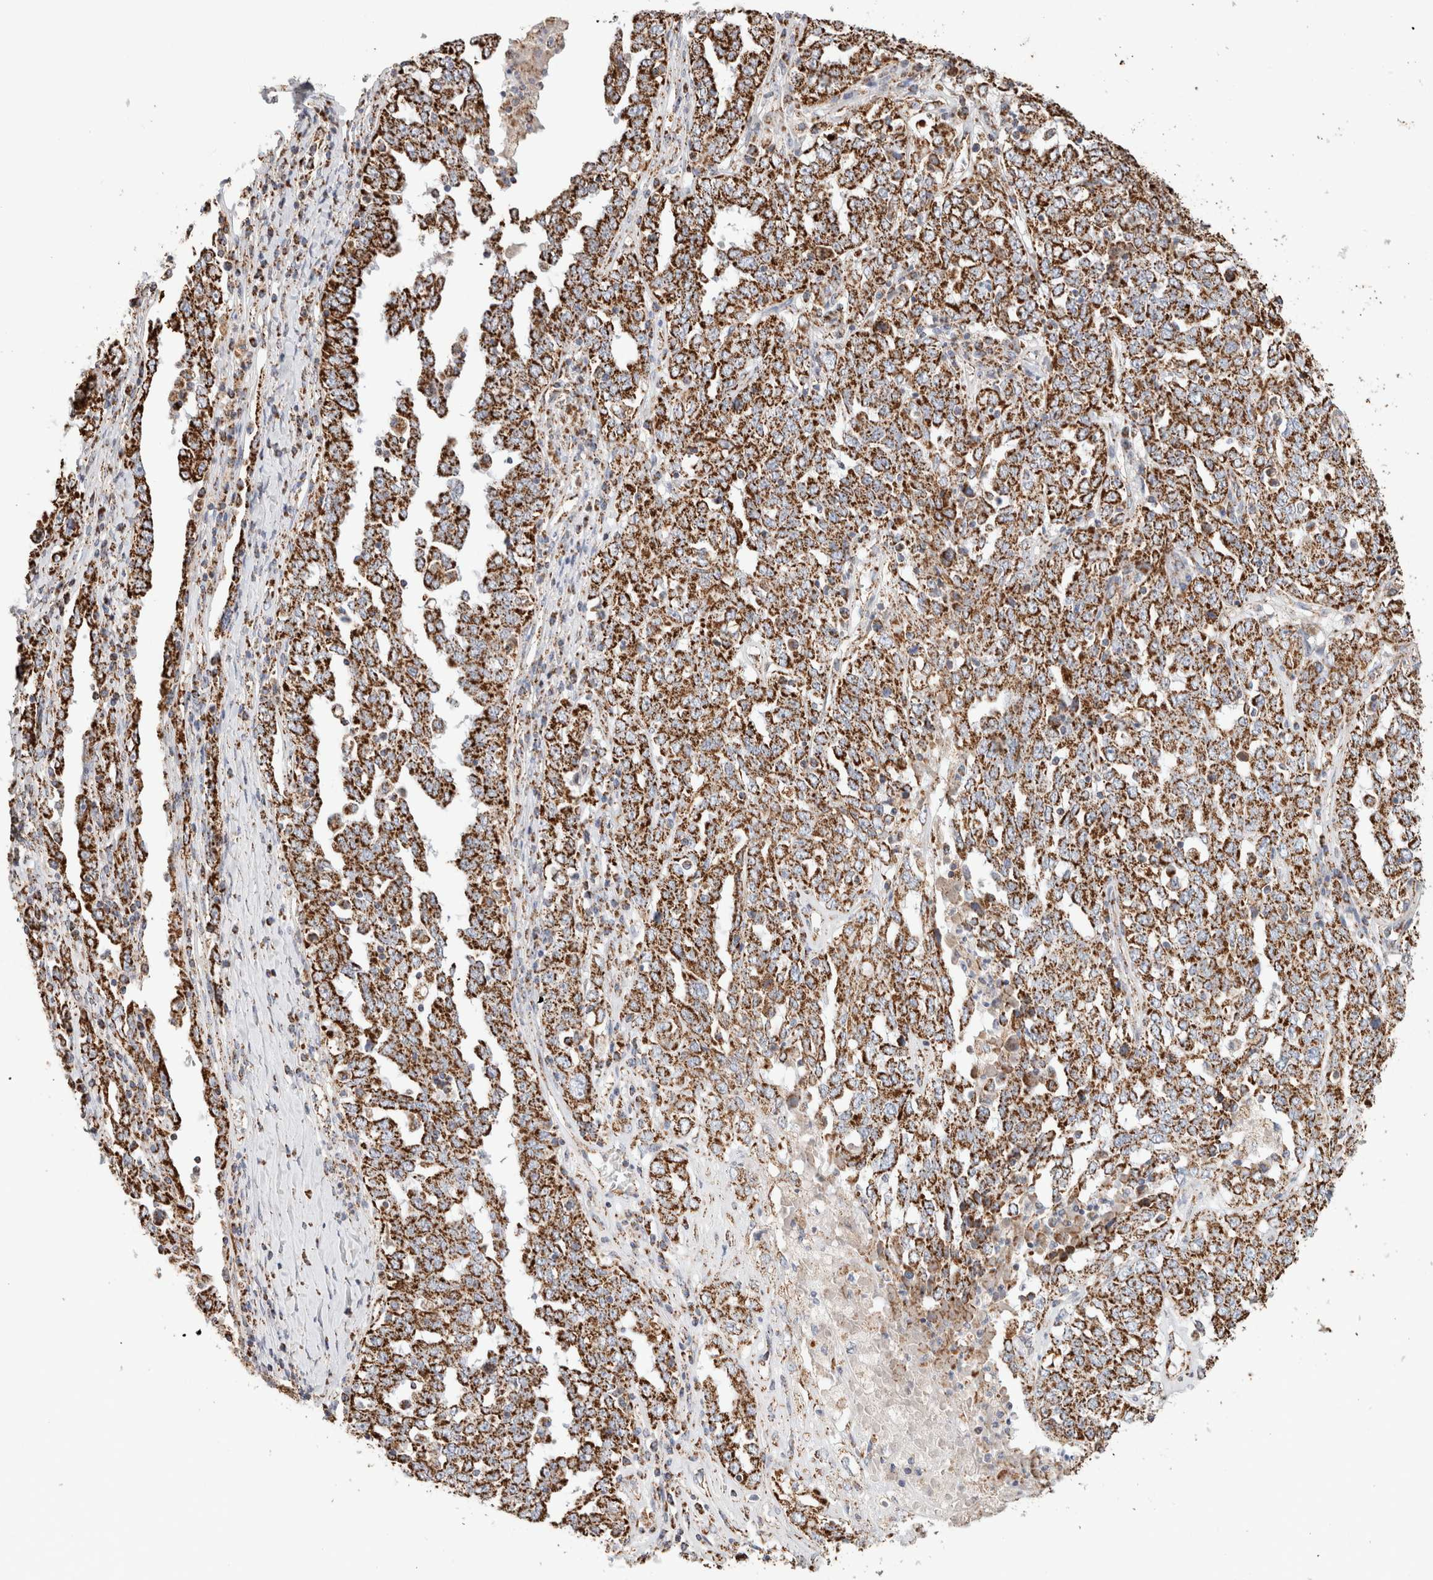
{"staining": {"intensity": "strong", "quantity": ">75%", "location": "cytoplasmic/membranous"}, "tissue": "ovarian cancer", "cell_type": "Tumor cells", "image_type": "cancer", "snomed": [{"axis": "morphology", "description": "Carcinoma, endometroid"}, {"axis": "topography", "description": "Ovary"}], "caption": "Human ovarian cancer (endometroid carcinoma) stained with a protein marker exhibits strong staining in tumor cells.", "gene": "C1QBP", "patient": {"sex": "female", "age": 62}}